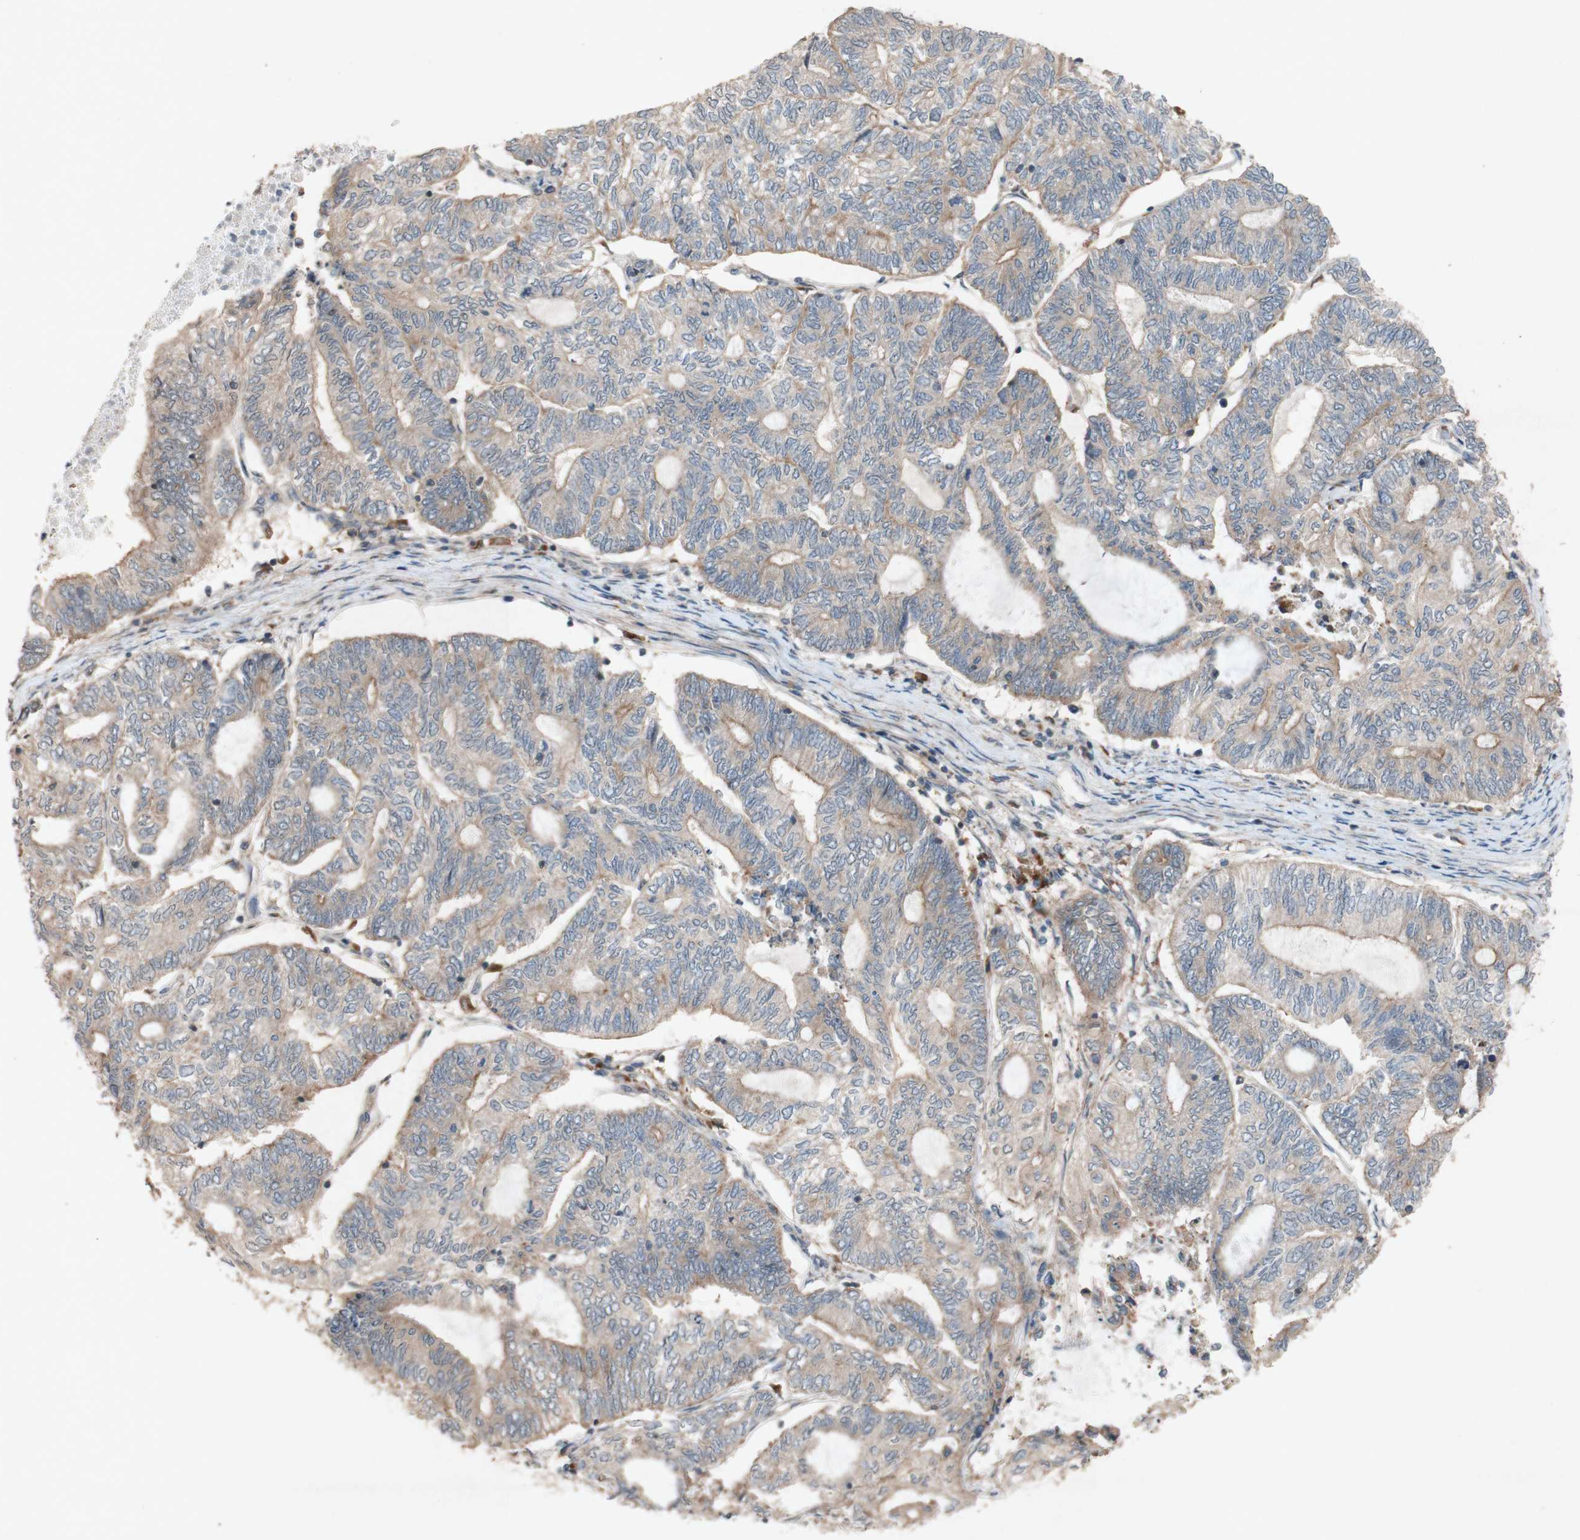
{"staining": {"intensity": "weak", "quantity": "25%-75%", "location": "cytoplasmic/membranous"}, "tissue": "endometrial cancer", "cell_type": "Tumor cells", "image_type": "cancer", "snomed": [{"axis": "morphology", "description": "Adenocarcinoma, NOS"}, {"axis": "topography", "description": "Uterus"}, {"axis": "topography", "description": "Endometrium"}], "caption": "Protein staining shows weak cytoplasmic/membranous expression in about 25%-75% of tumor cells in endometrial cancer (adenocarcinoma). The protein of interest is shown in brown color, while the nuclei are stained blue.", "gene": "ATP6V1F", "patient": {"sex": "female", "age": 70}}